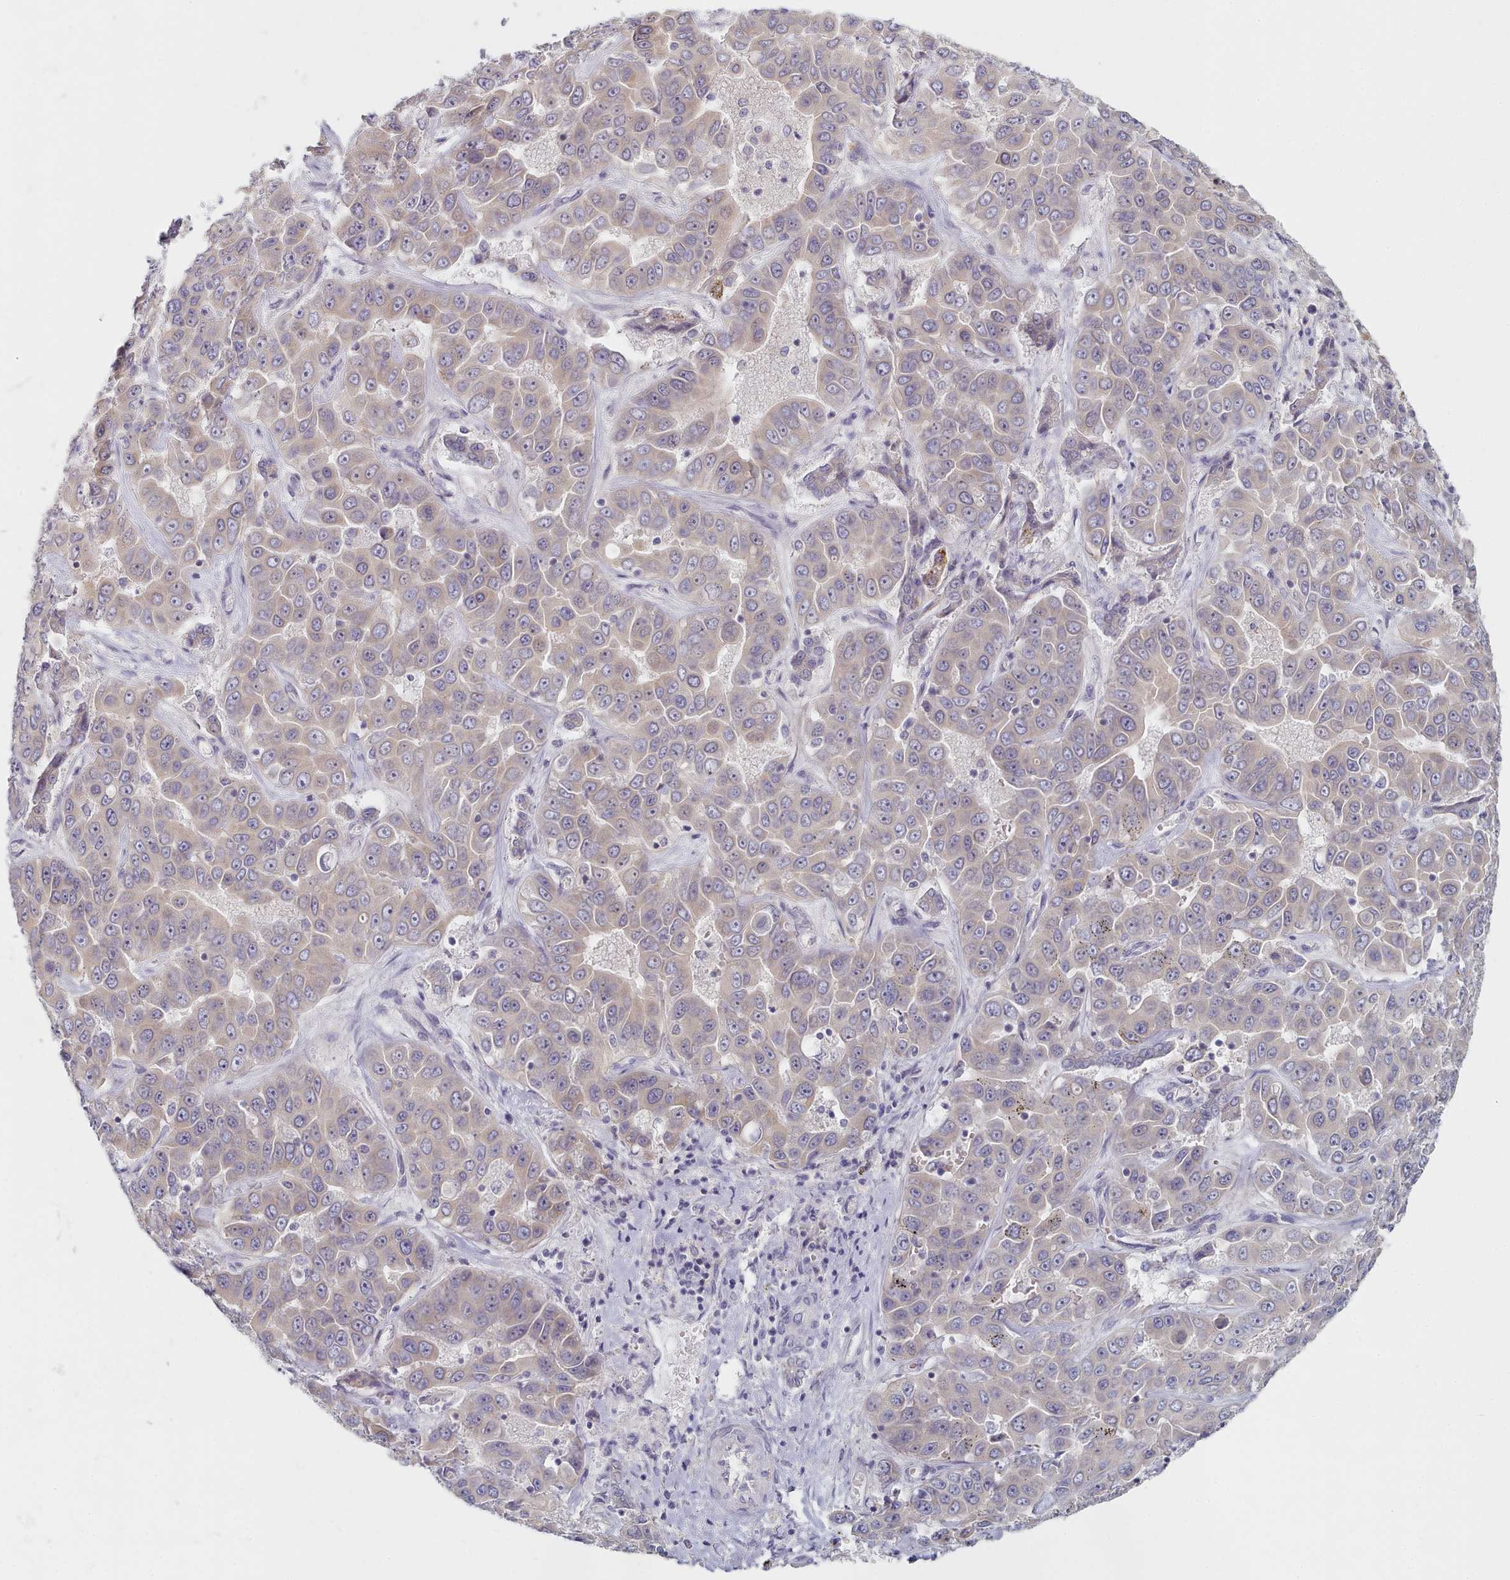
{"staining": {"intensity": "weak", "quantity": "25%-75%", "location": "cytoplasmic/membranous"}, "tissue": "liver cancer", "cell_type": "Tumor cells", "image_type": "cancer", "snomed": [{"axis": "morphology", "description": "Cholangiocarcinoma"}, {"axis": "topography", "description": "Liver"}], "caption": "Protein staining shows weak cytoplasmic/membranous expression in about 25%-75% of tumor cells in liver cholangiocarcinoma. The protein of interest is stained brown, and the nuclei are stained in blue (DAB (3,3'-diaminobenzidine) IHC with brightfield microscopy, high magnification).", "gene": "TYW1B", "patient": {"sex": "female", "age": 52}}